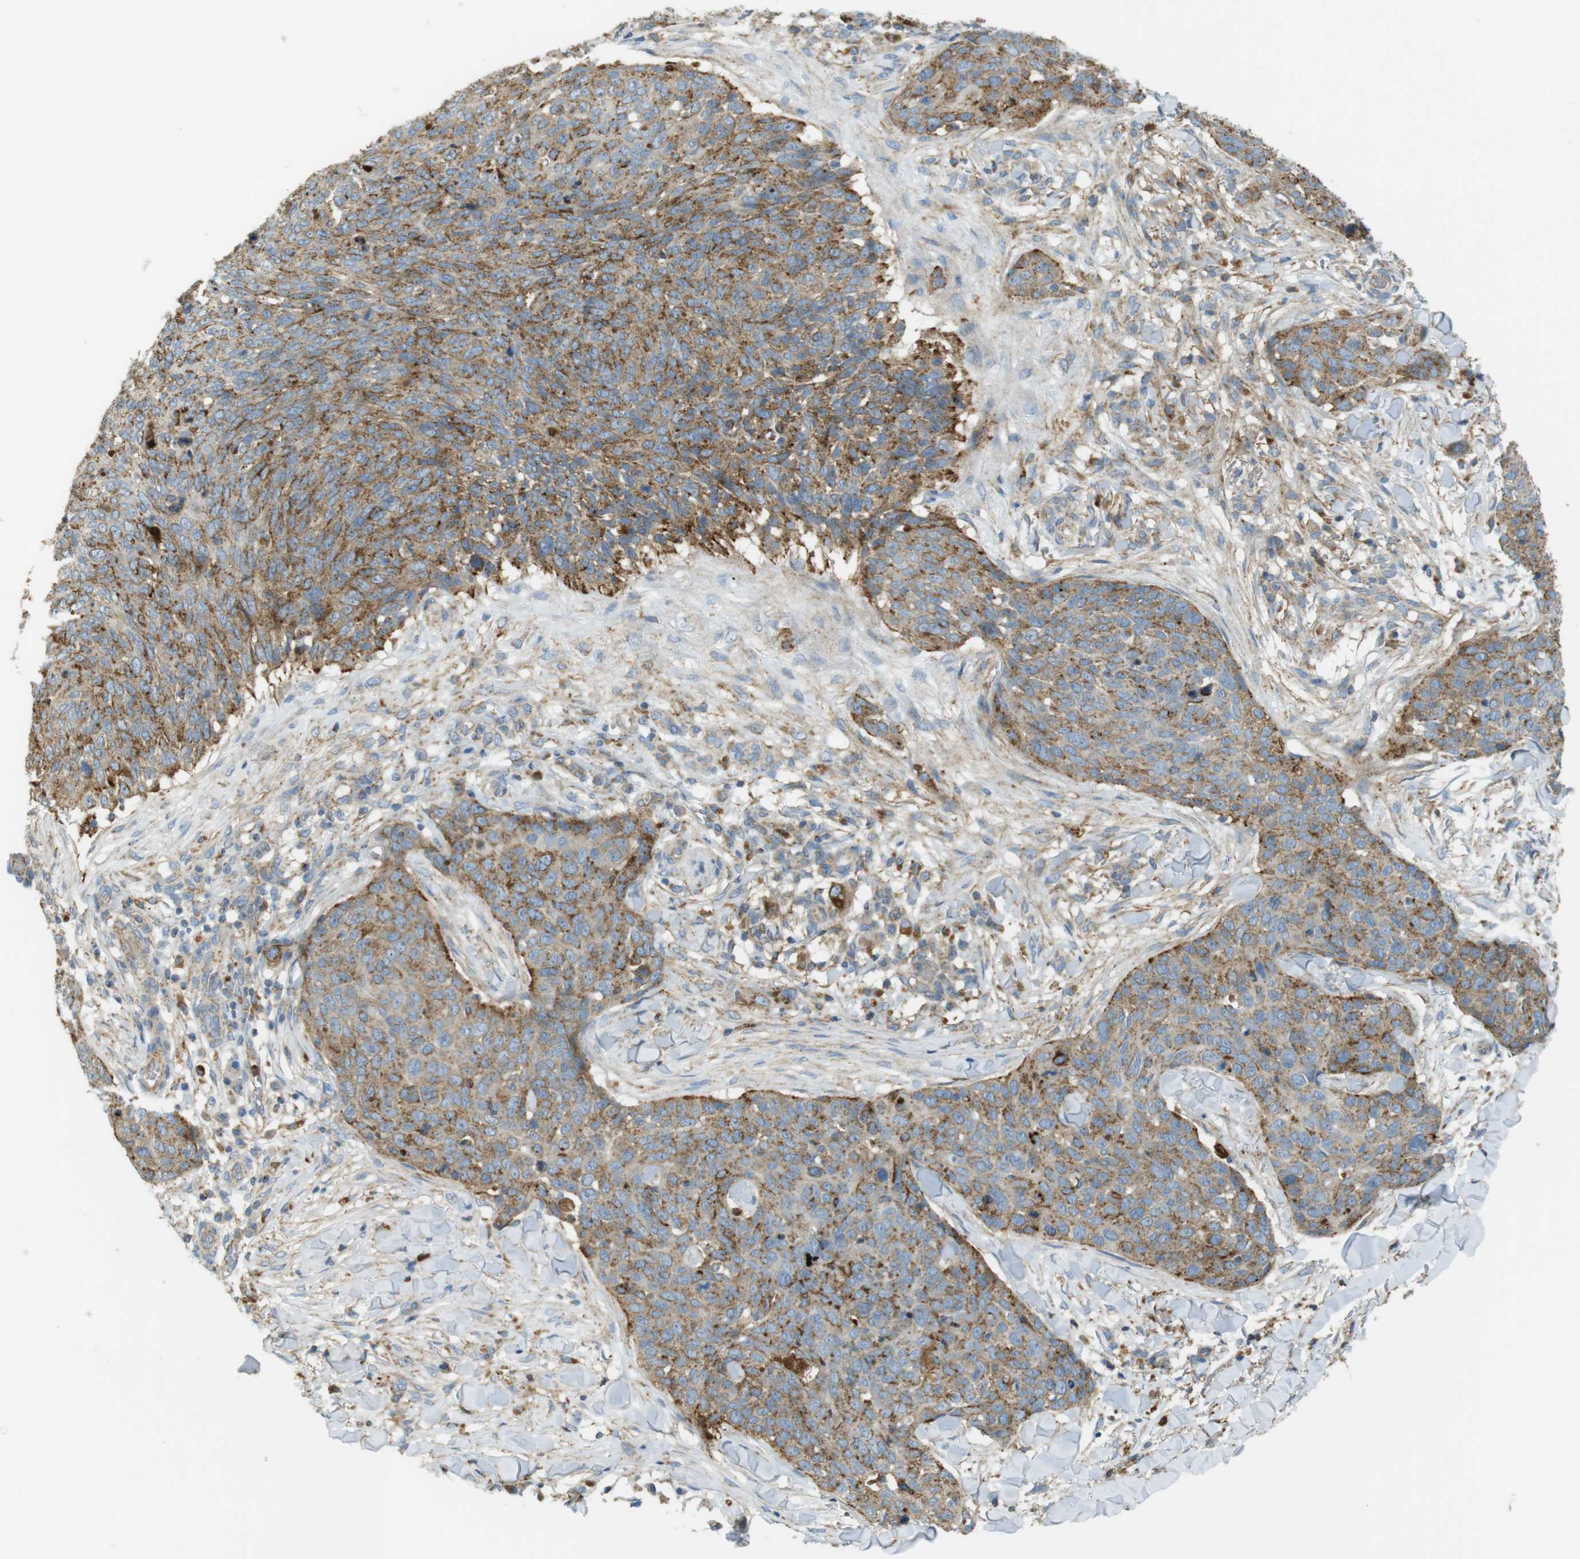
{"staining": {"intensity": "moderate", "quantity": ">75%", "location": "cytoplasmic/membranous"}, "tissue": "skin cancer", "cell_type": "Tumor cells", "image_type": "cancer", "snomed": [{"axis": "morphology", "description": "Squamous cell carcinoma in situ, NOS"}, {"axis": "morphology", "description": "Squamous cell carcinoma, NOS"}, {"axis": "topography", "description": "Skin"}], "caption": "A photomicrograph showing moderate cytoplasmic/membranous staining in approximately >75% of tumor cells in skin squamous cell carcinoma, as visualized by brown immunohistochemical staining.", "gene": "LAMP1", "patient": {"sex": "male", "age": 93}}